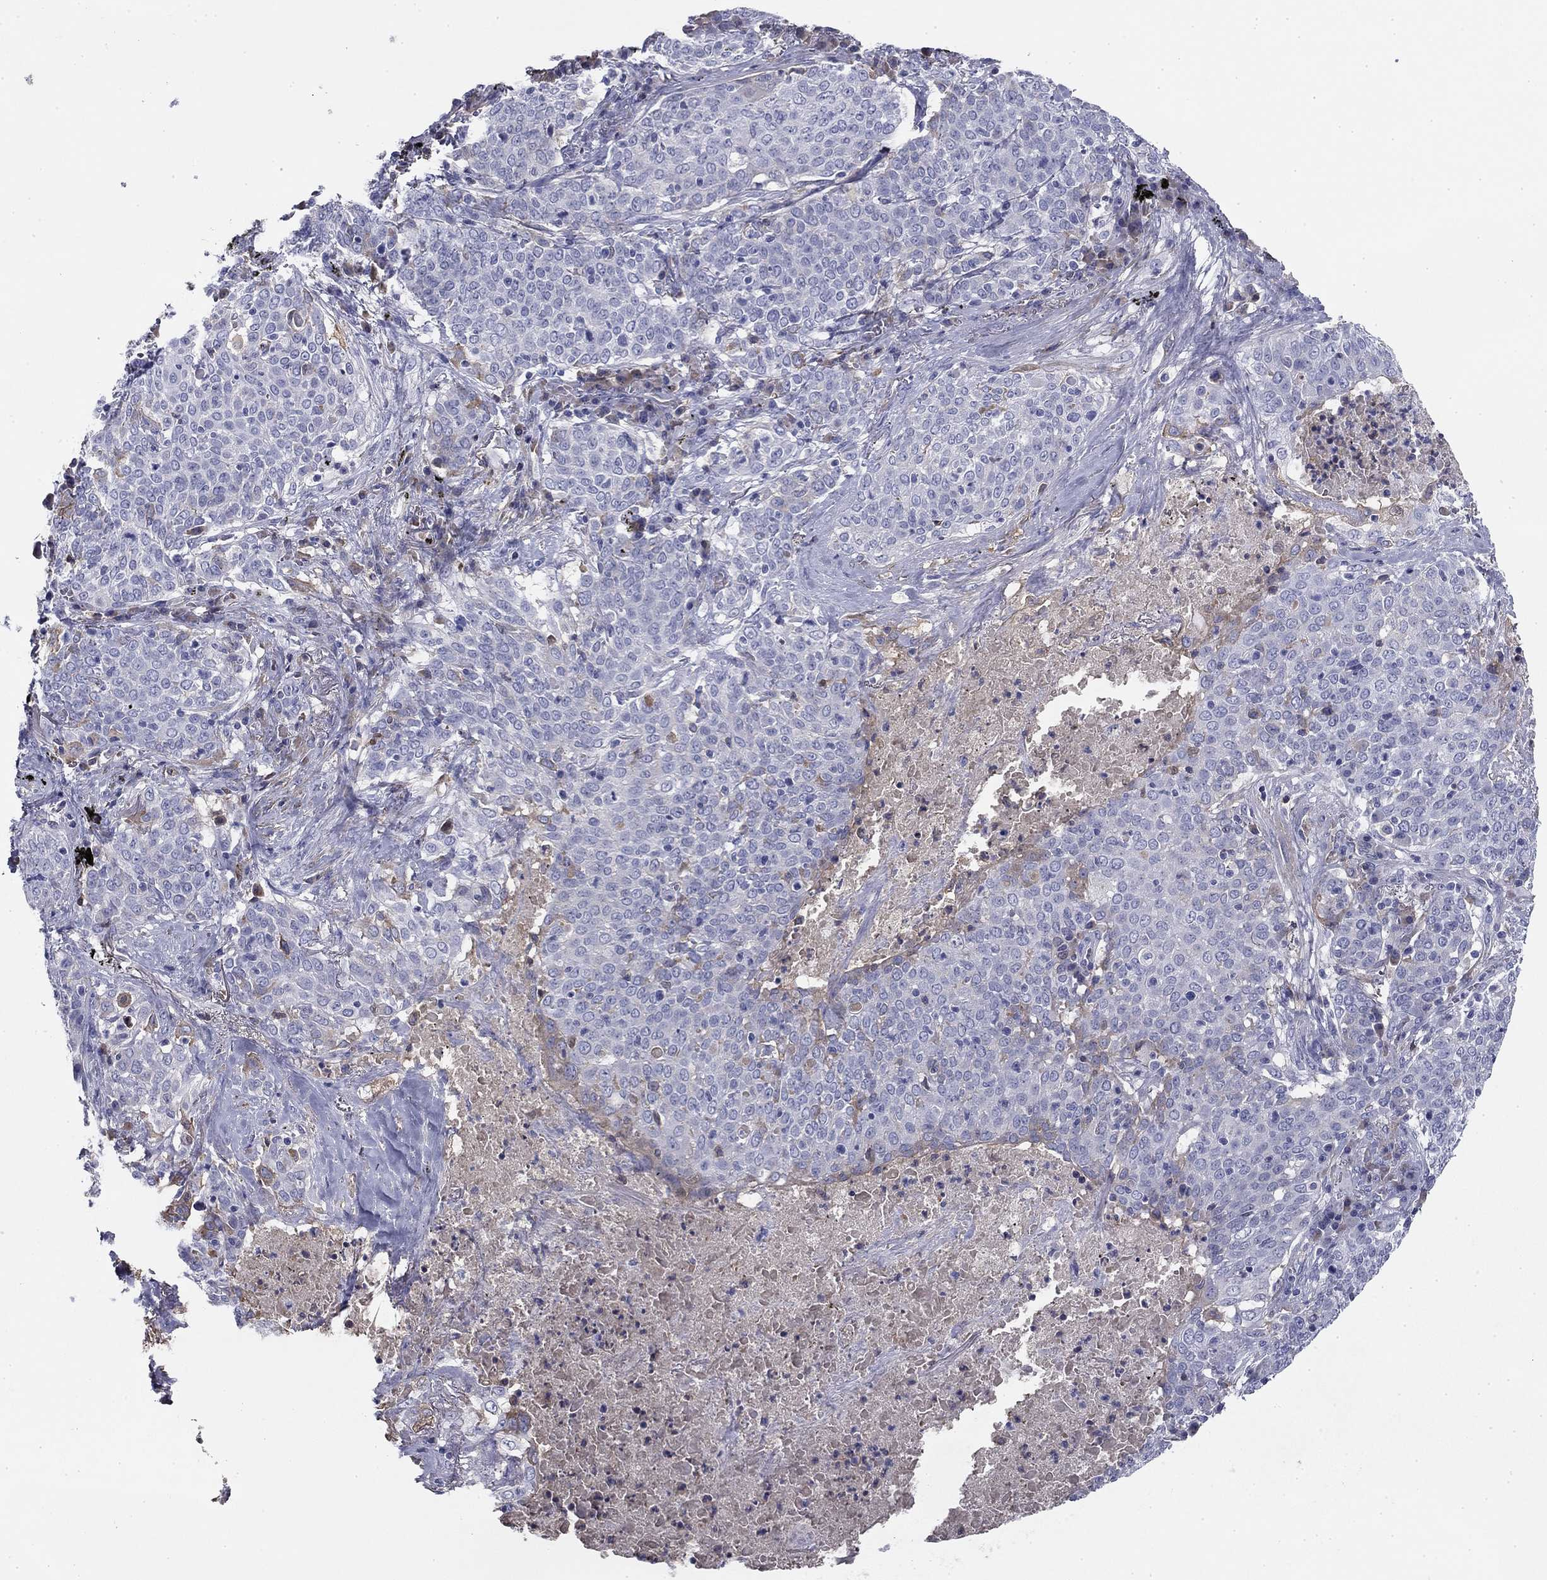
{"staining": {"intensity": "negative", "quantity": "none", "location": "none"}, "tissue": "lung cancer", "cell_type": "Tumor cells", "image_type": "cancer", "snomed": [{"axis": "morphology", "description": "Squamous cell carcinoma, NOS"}, {"axis": "topography", "description": "Lung"}], "caption": "There is no significant positivity in tumor cells of lung cancer.", "gene": "CPLX4", "patient": {"sex": "male", "age": 82}}